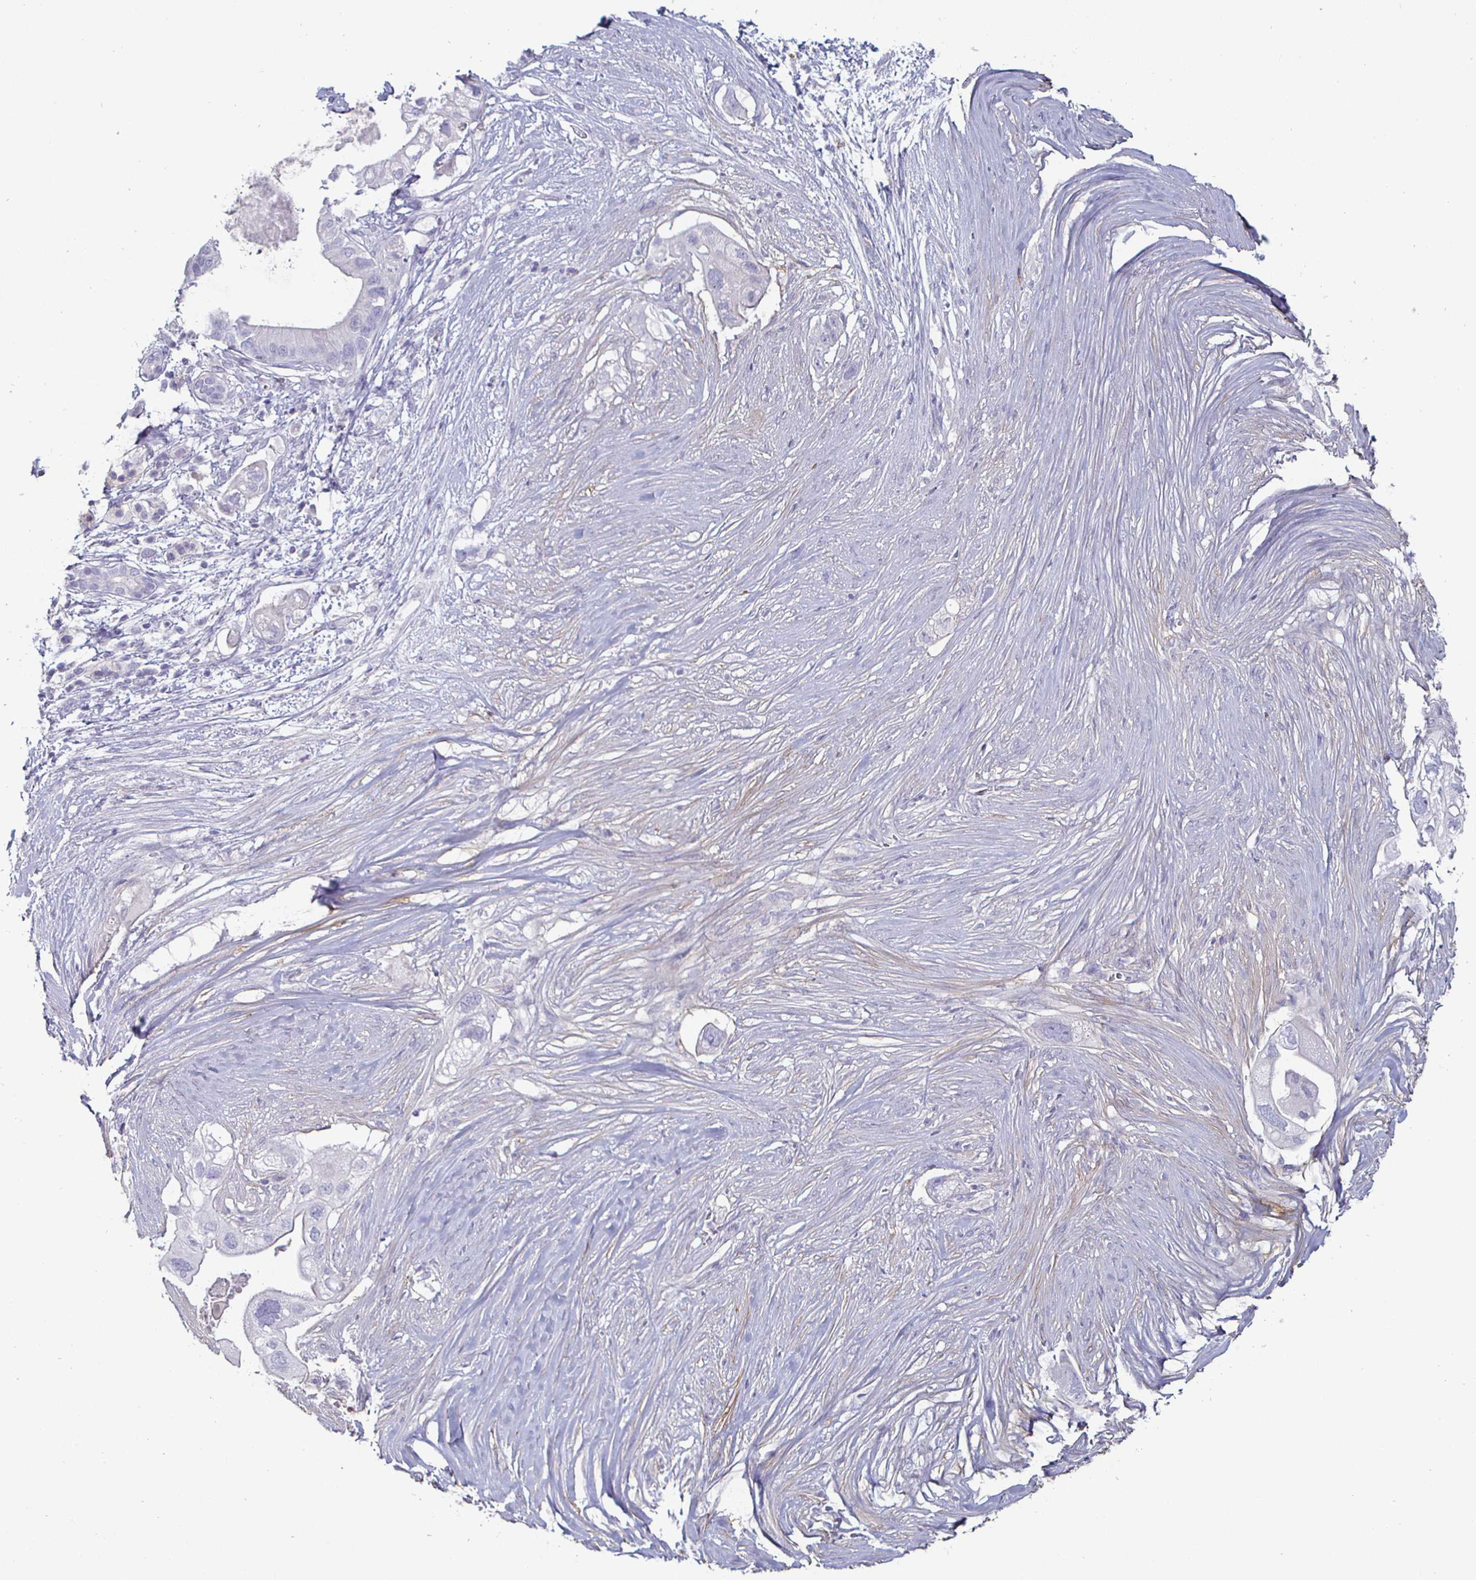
{"staining": {"intensity": "negative", "quantity": "none", "location": "none"}, "tissue": "pancreatic cancer", "cell_type": "Tumor cells", "image_type": "cancer", "snomed": [{"axis": "morphology", "description": "Adenocarcinoma, NOS"}, {"axis": "topography", "description": "Pancreas"}], "caption": "Pancreatic cancer (adenocarcinoma) was stained to show a protein in brown. There is no significant positivity in tumor cells.", "gene": "ENPP1", "patient": {"sex": "female", "age": 72}}